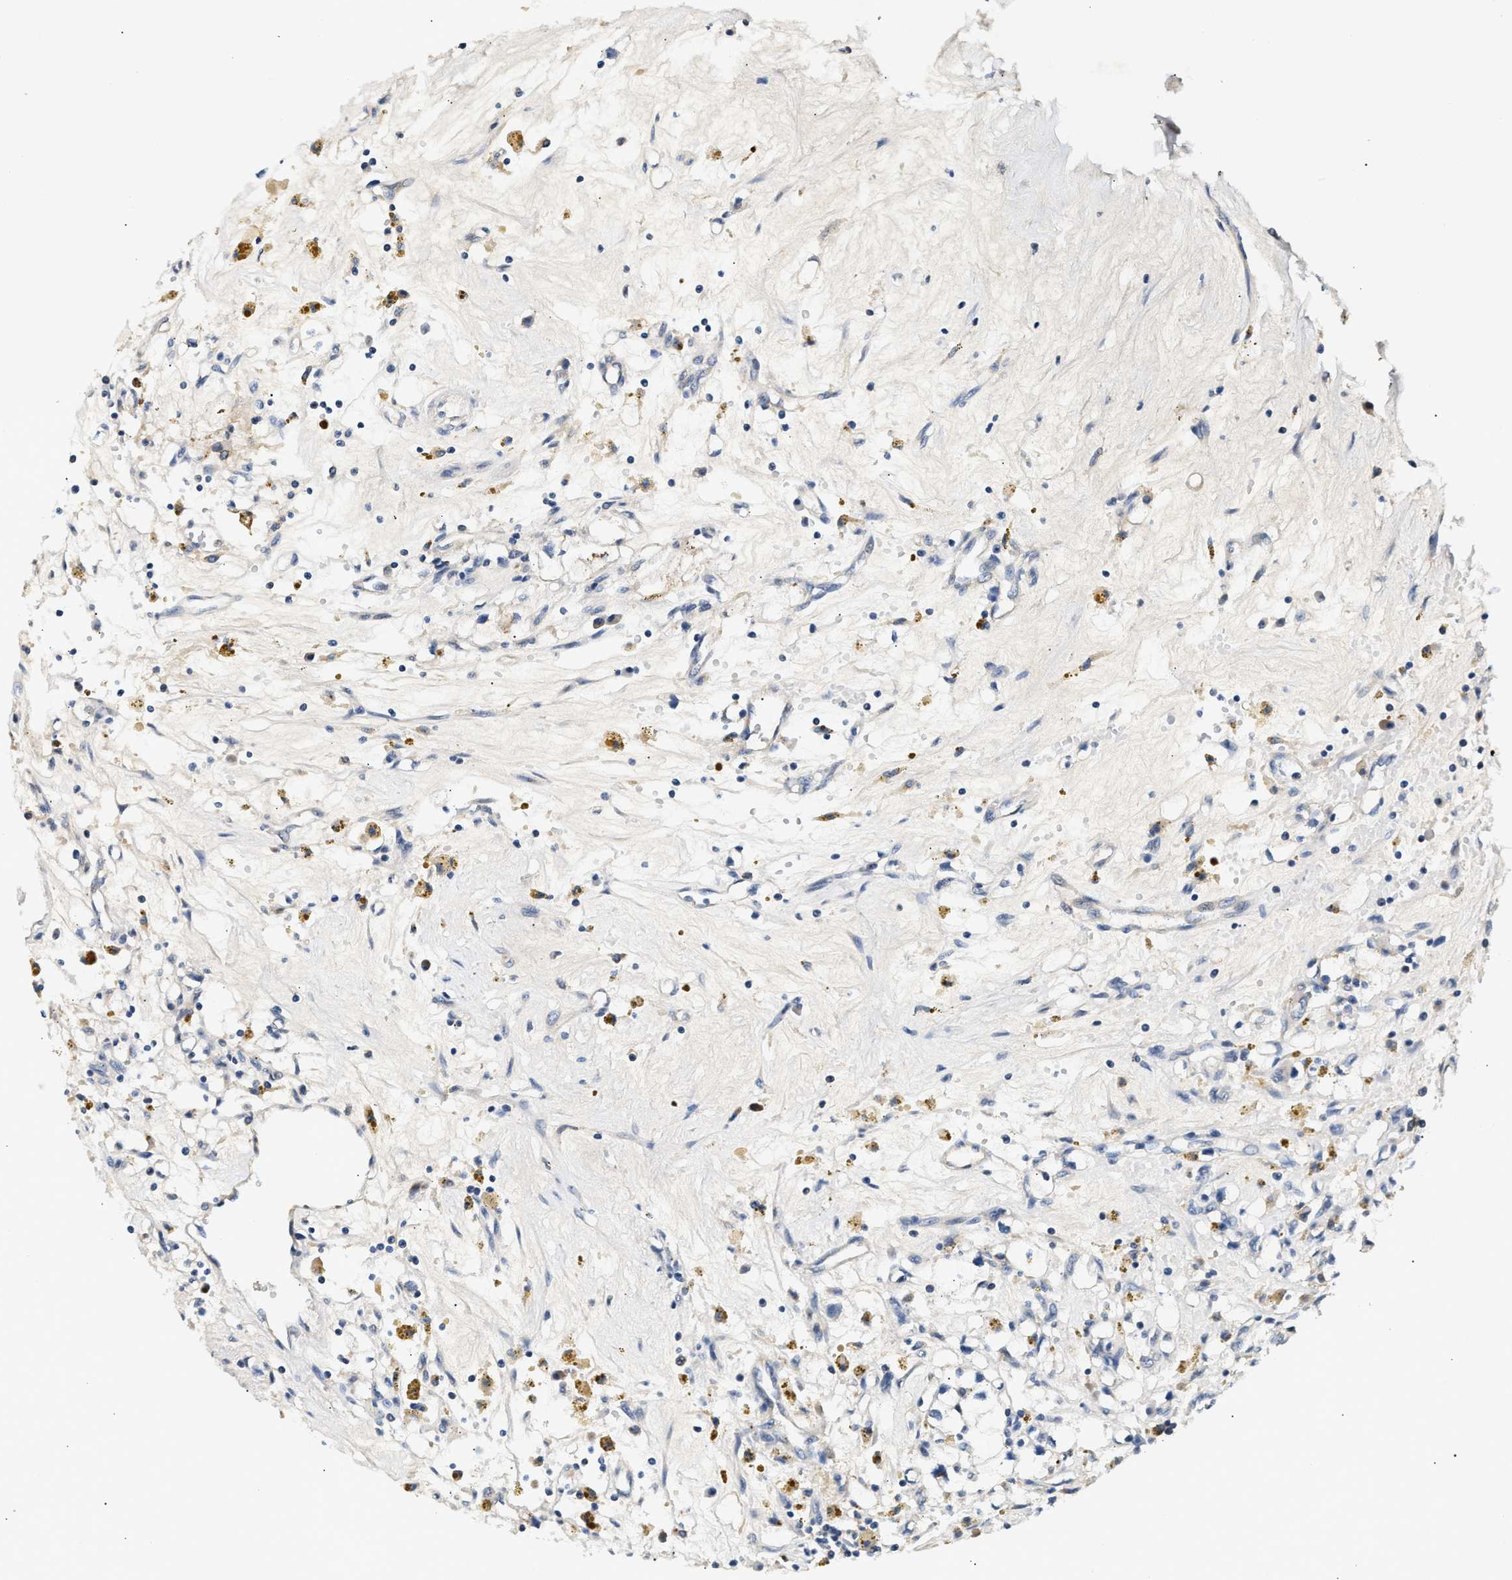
{"staining": {"intensity": "negative", "quantity": "none", "location": "none"}, "tissue": "renal cancer", "cell_type": "Tumor cells", "image_type": "cancer", "snomed": [{"axis": "morphology", "description": "Adenocarcinoma, NOS"}, {"axis": "topography", "description": "Kidney"}], "caption": "High power microscopy micrograph of an immunohistochemistry (IHC) photomicrograph of renal adenocarcinoma, revealing no significant staining in tumor cells.", "gene": "MED22", "patient": {"sex": "male", "age": 56}}